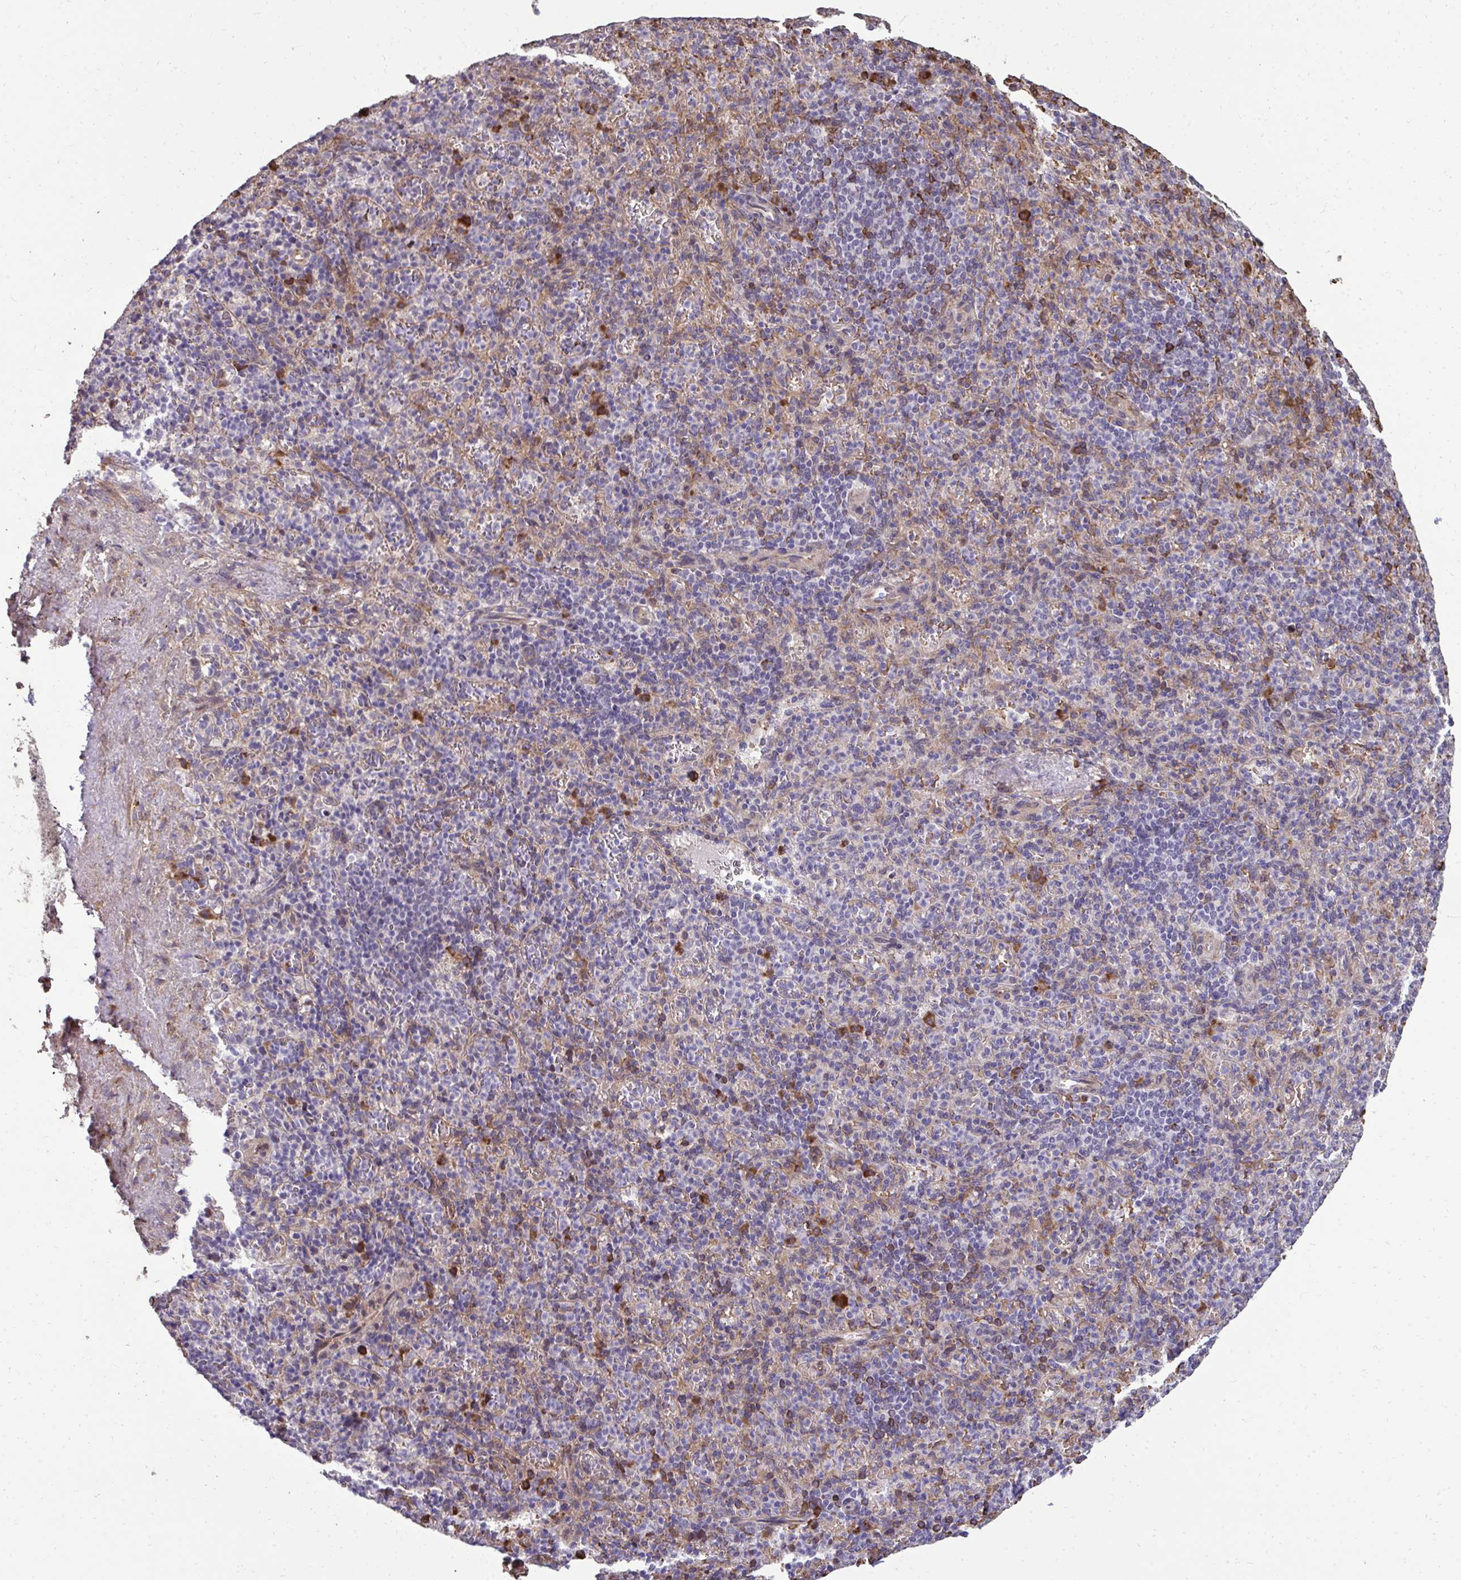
{"staining": {"intensity": "moderate", "quantity": "<25%", "location": "cytoplasmic/membranous"}, "tissue": "spleen", "cell_type": "Cells in red pulp", "image_type": "normal", "snomed": [{"axis": "morphology", "description": "Normal tissue, NOS"}, {"axis": "topography", "description": "Spleen"}], "caption": "Immunohistochemical staining of normal spleen exhibits moderate cytoplasmic/membranous protein expression in about <25% of cells in red pulp. (DAB (3,3'-diaminobenzidine) IHC with brightfield microscopy, high magnification).", "gene": "FIBCD1", "patient": {"sex": "female", "age": 74}}